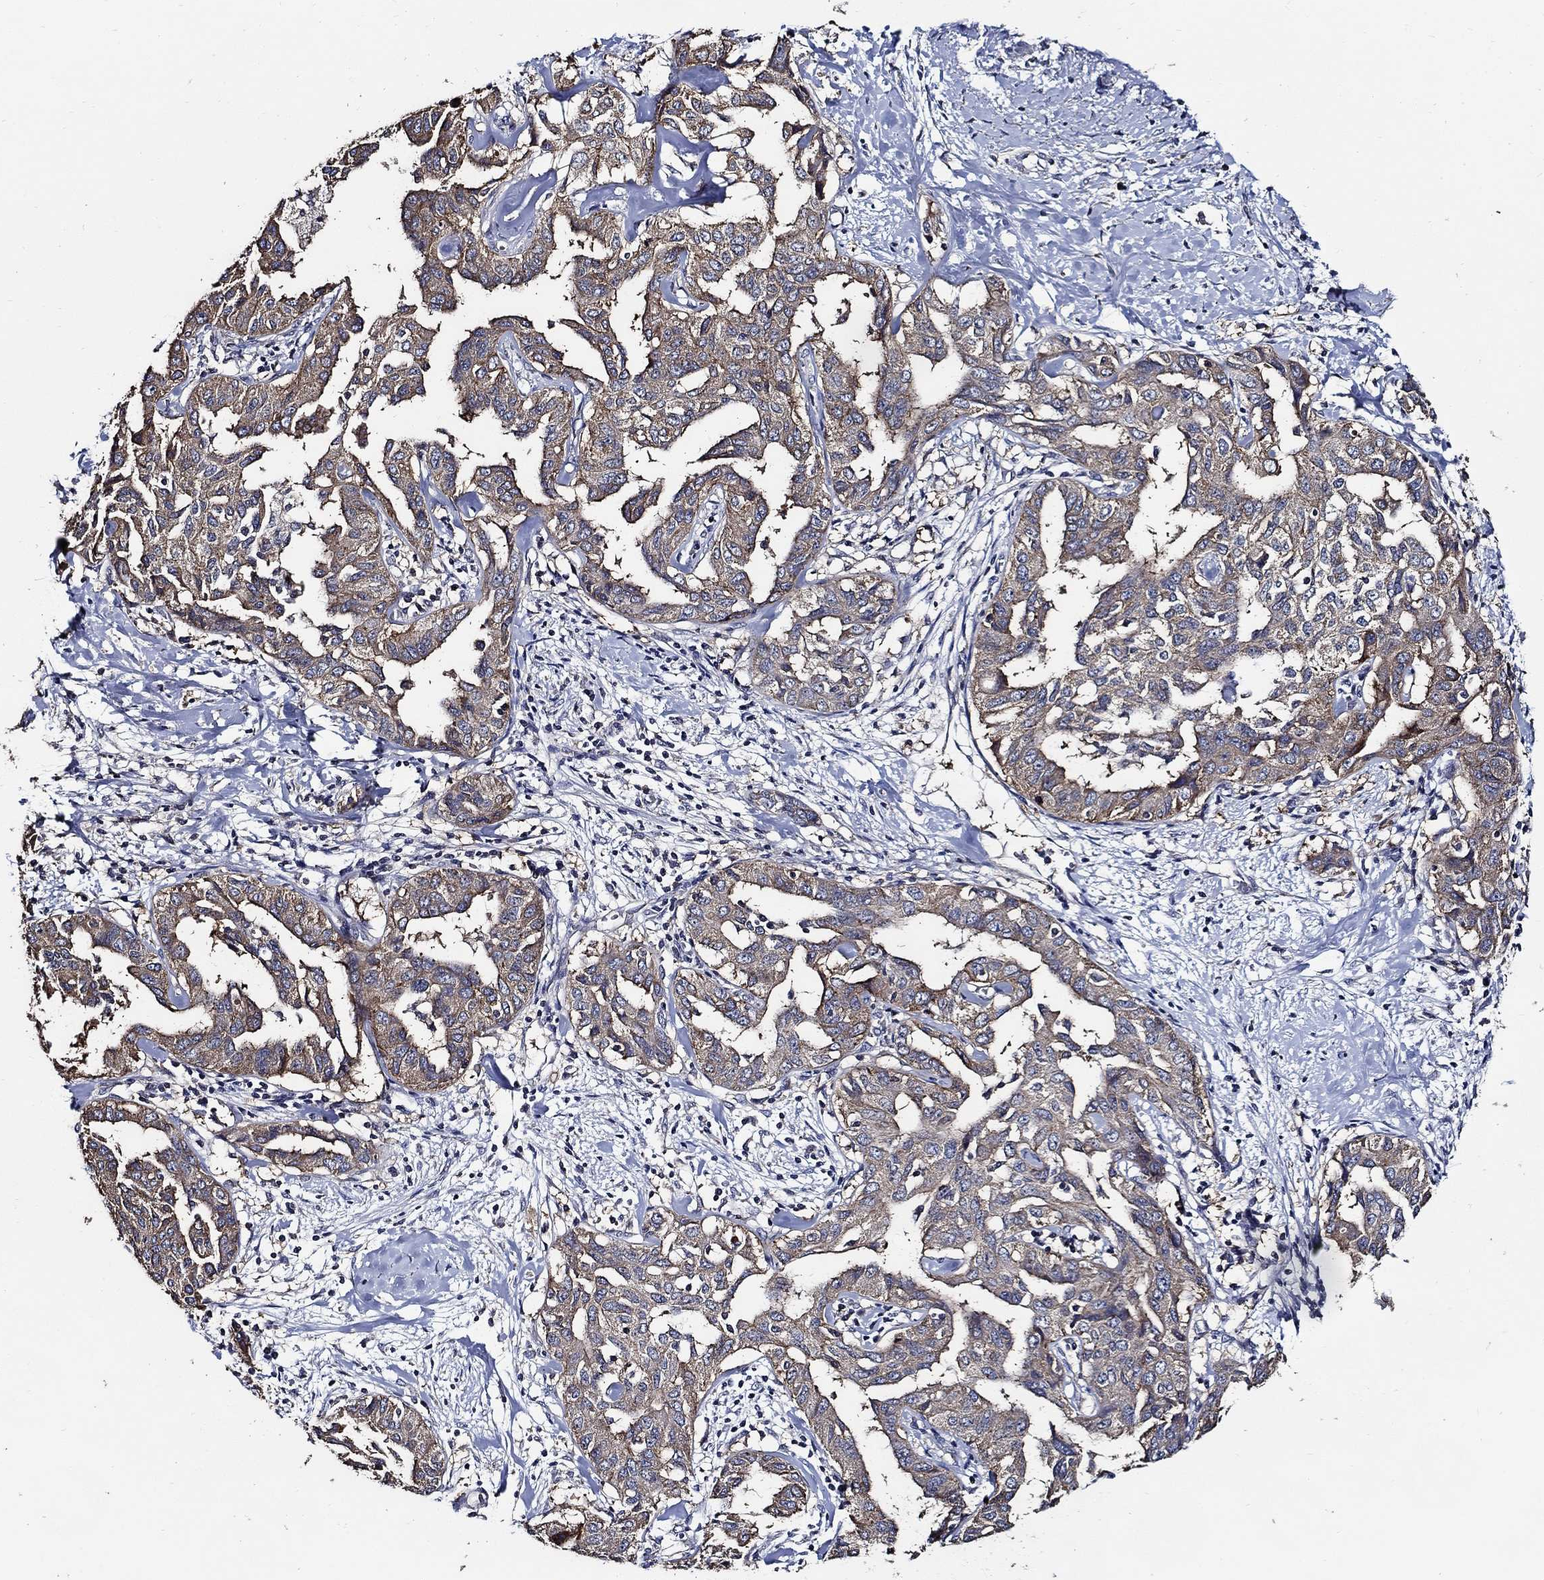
{"staining": {"intensity": "moderate", "quantity": ">75%", "location": "cytoplasmic/membranous"}, "tissue": "liver cancer", "cell_type": "Tumor cells", "image_type": "cancer", "snomed": [{"axis": "morphology", "description": "Cholangiocarcinoma"}, {"axis": "topography", "description": "Liver"}], "caption": "Liver cancer tissue demonstrates moderate cytoplasmic/membranous expression in approximately >75% of tumor cells, visualized by immunohistochemistry.", "gene": "WDR53", "patient": {"sex": "male", "age": 59}}